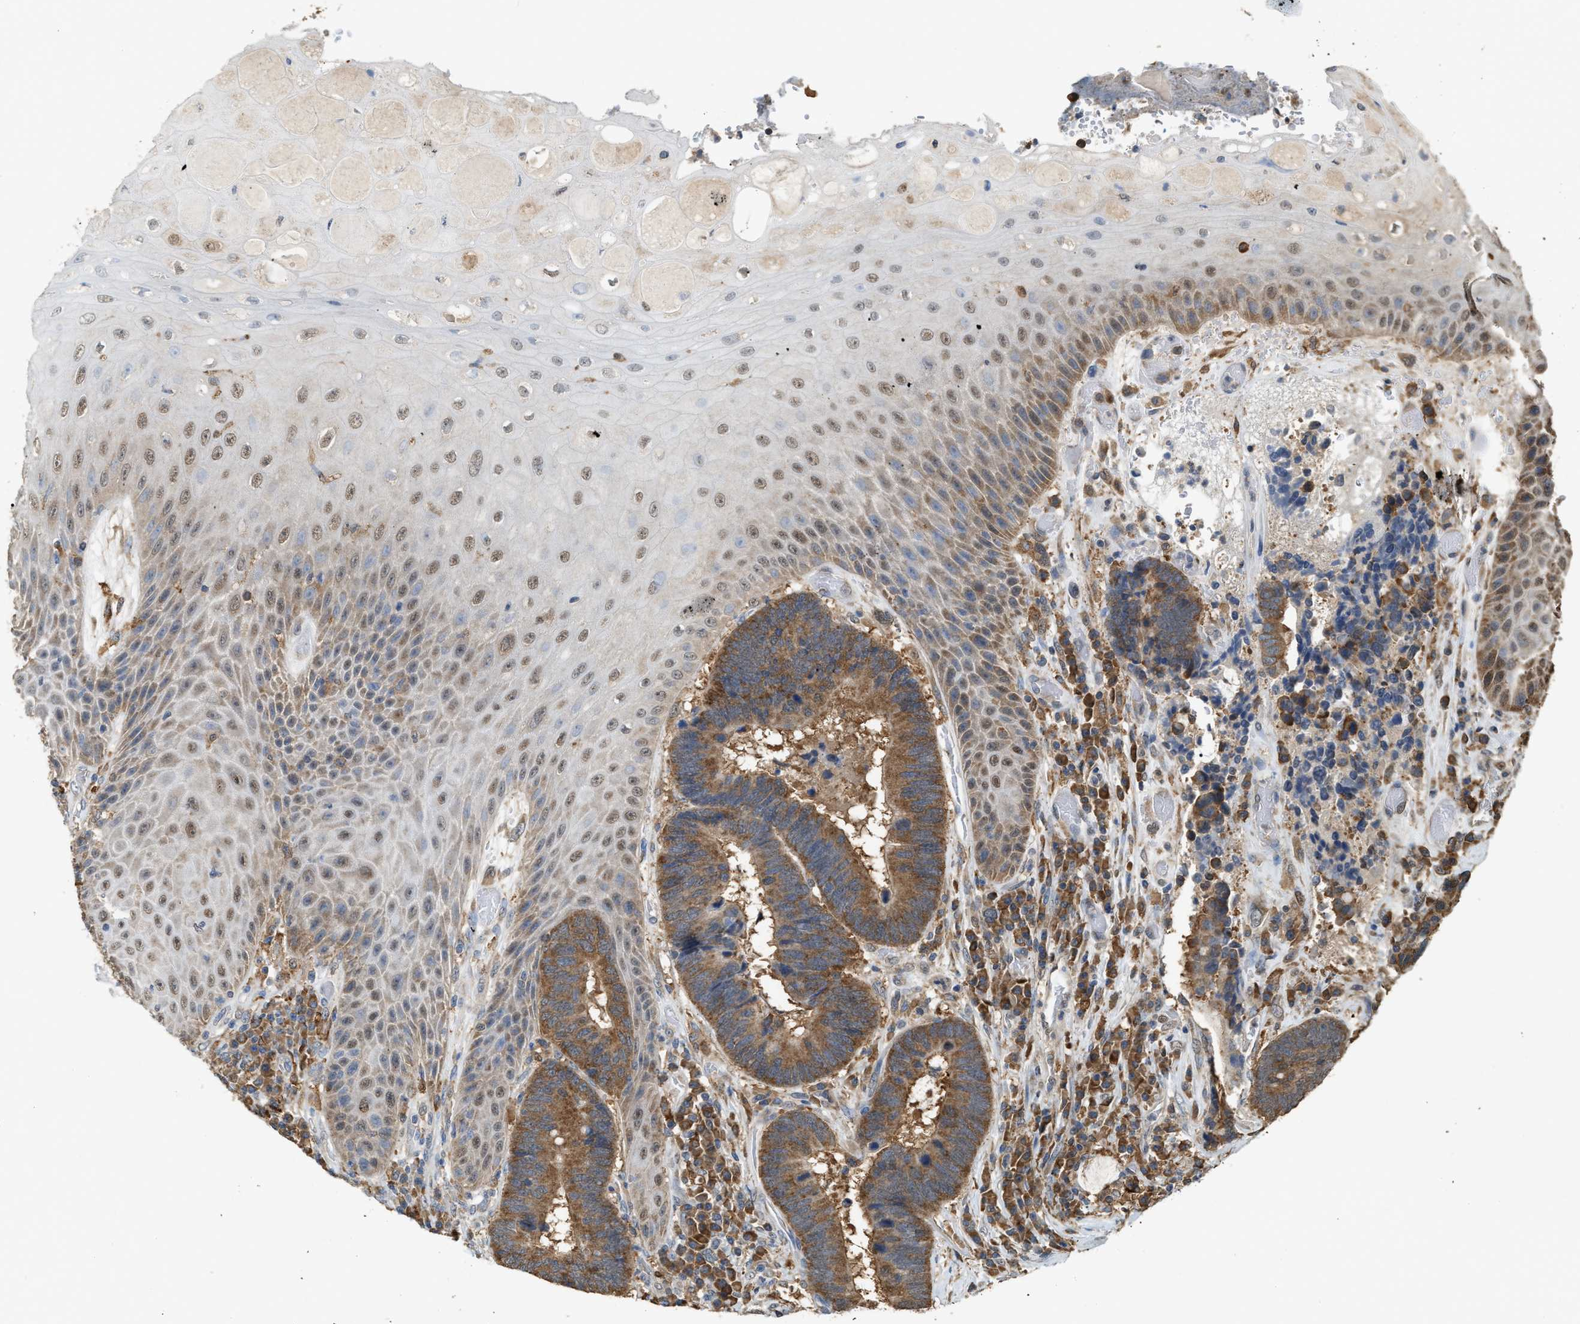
{"staining": {"intensity": "moderate", "quantity": ">75%", "location": "cytoplasmic/membranous"}, "tissue": "colorectal cancer", "cell_type": "Tumor cells", "image_type": "cancer", "snomed": [{"axis": "morphology", "description": "Adenocarcinoma, NOS"}, {"axis": "topography", "description": "Rectum"}, {"axis": "topography", "description": "Anal"}], "caption": "Protein expression analysis of colorectal cancer exhibits moderate cytoplasmic/membranous expression in approximately >75% of tumor cells. The staining was performed using DAB (3,3'-diaminobenzidine) to visualize the protein expression in brown, while the nuclei were stained in blue with hematoxylin (Magnification: 20x).", "gene": "GCN1", "patient": {"sex": "female", "age": 89}}